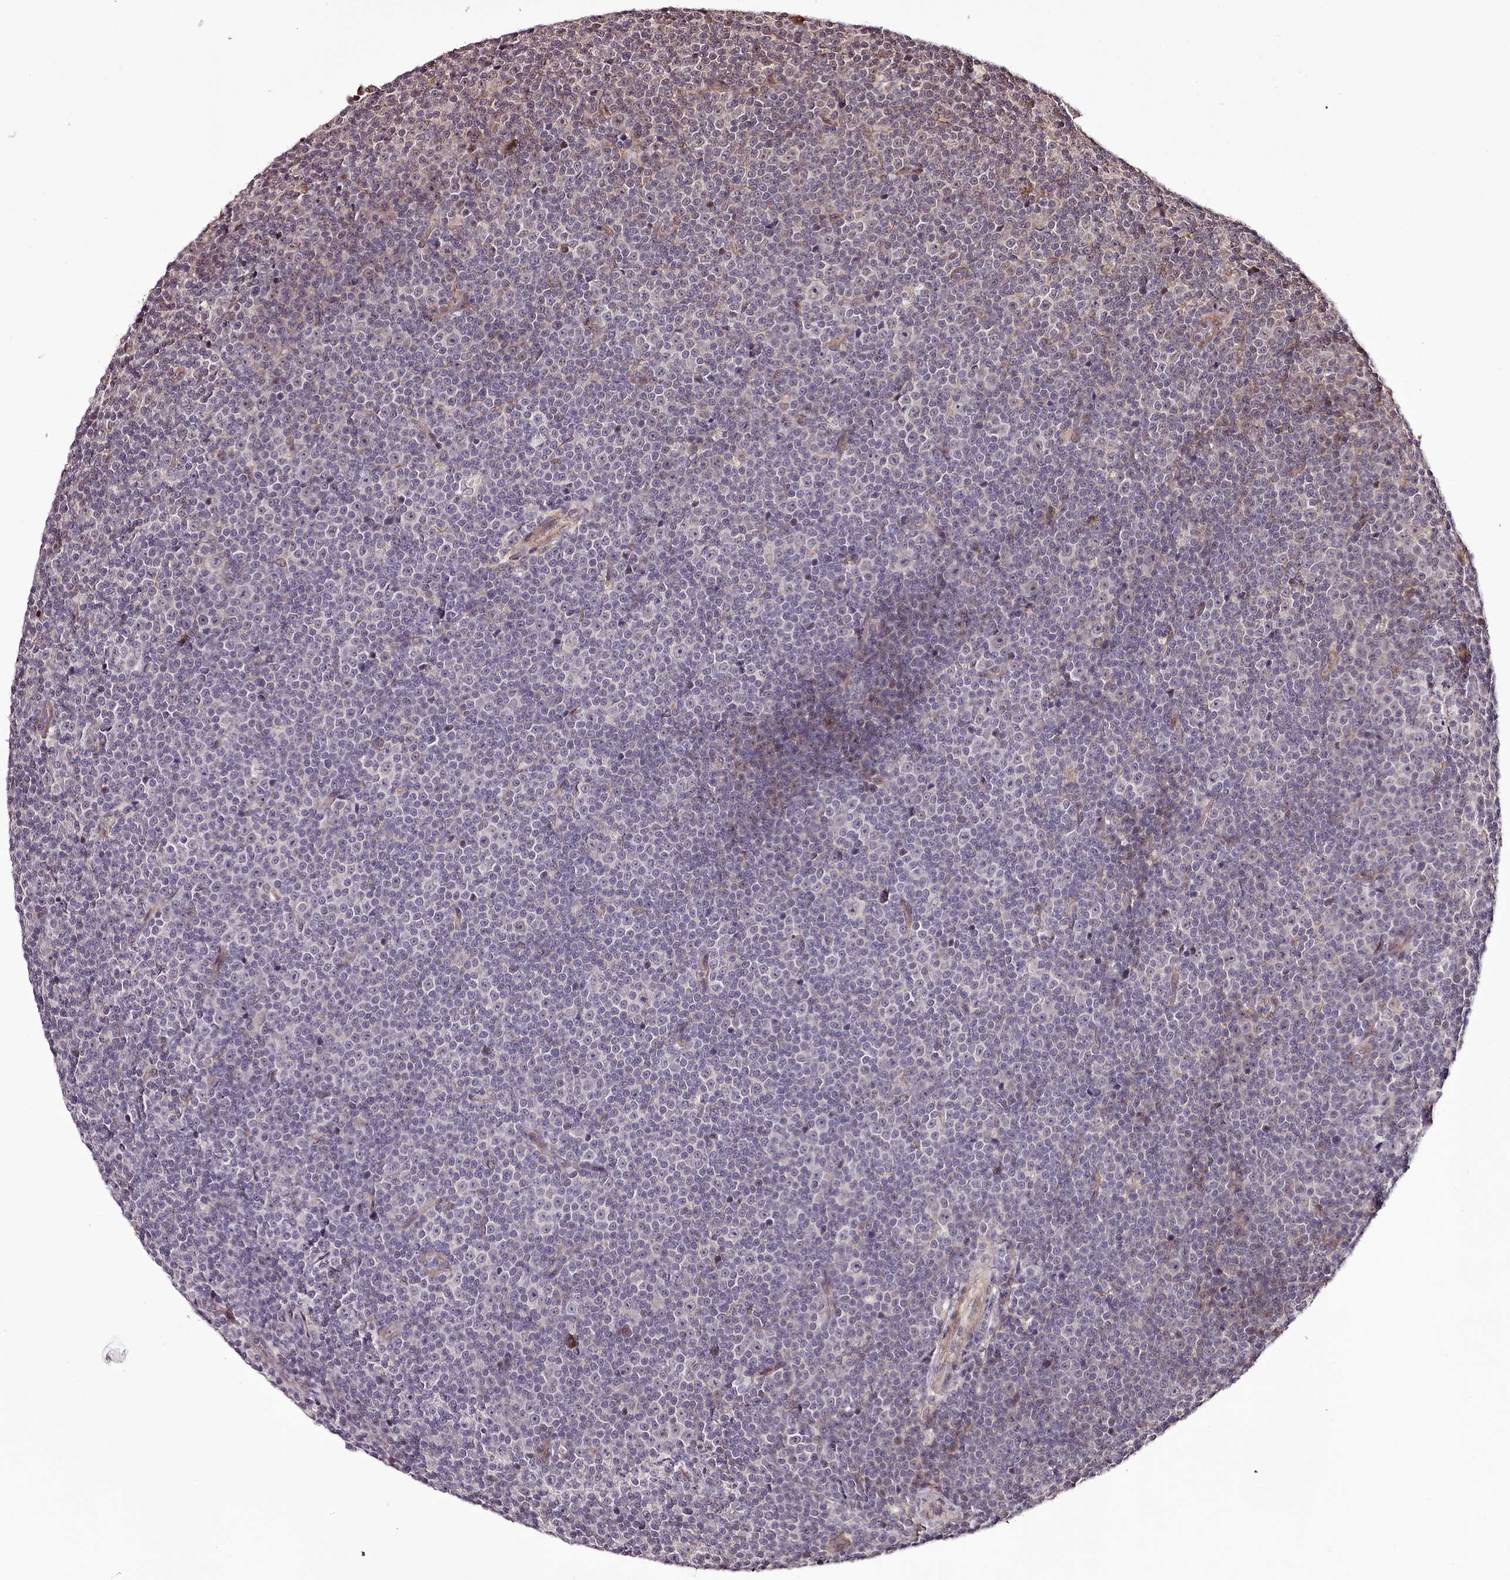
{"staining": {"intensity": "negative", "quantity": "none", "location": "none"}, "tissue": "lymphoma", "cell_type": "Tumor cells", "image_type": "cancer", "snomed": [{"axis": "morphology", "description": "Malignant lymphoma, non-Hodgkin's type, Low grade"}, {"axis": "topography", "description": "Lymph node"}], "caption": "There is no significant staining in tumor cells of malignant lymphoma, non-Hodgkin's type (low-grade).", "gene": "TTC33", "patient": {"sex": "female", "age": 67}}